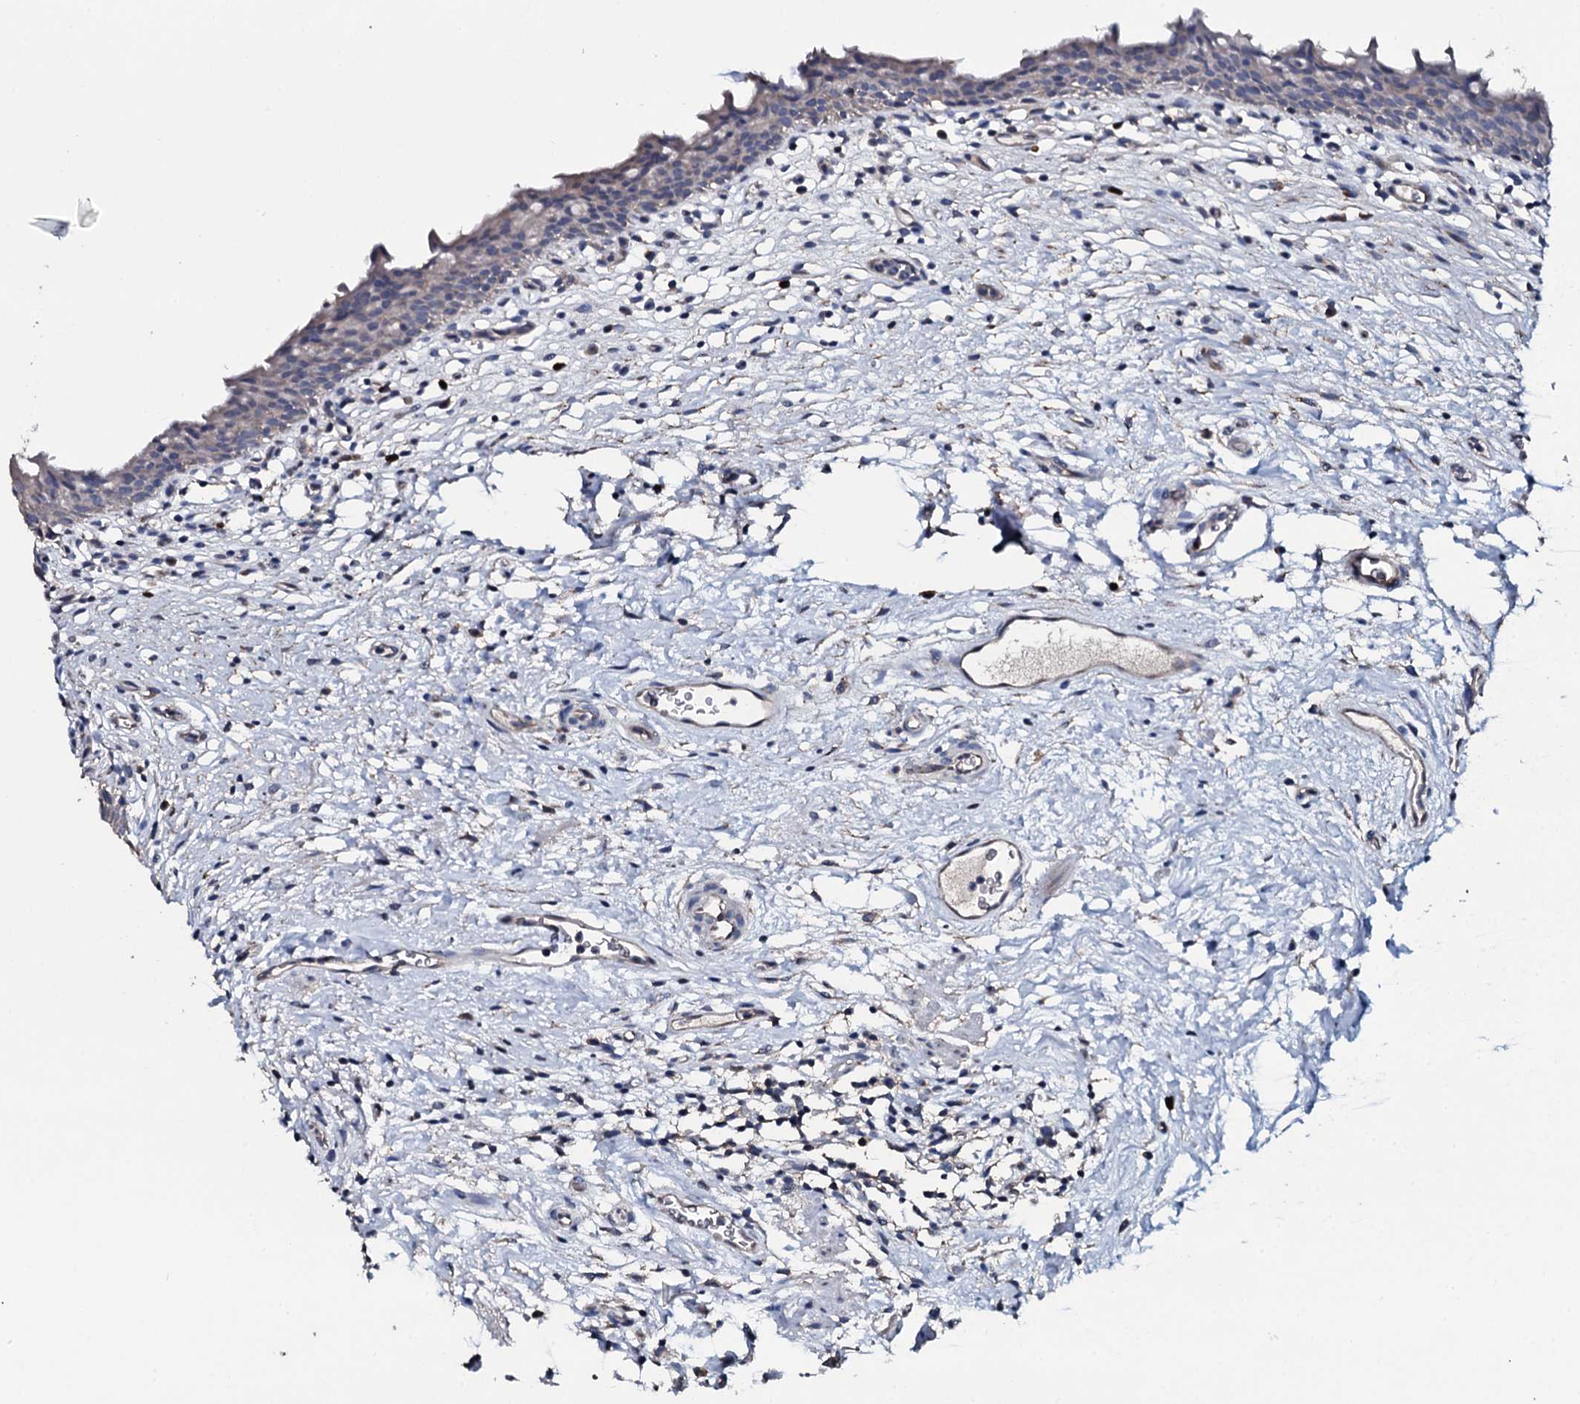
{"staining": {"intensity": "negative", "quantity": "none", "location": "none"}, "tissue": "urinary bladder", "cell_type": "Urothelial cells", "image_type": "normal", "snomed": [{"axis": "morphology", "description": "Normal tissue, NOS"}, {"axis": "morphology", "description": "Inflammation, NOS"}, {"axis": "topography", "description": "Urinary bladder"}], "caption": "Immunohistochemical staining of normal urinary bladder reveals no significant staining in urothelial cells. (Brightfield microscopy of DAB immunohistochemistry (IHC) at high magnification).", "gene": "IL12B", "patient": {"sex": "male", "age": 63}}